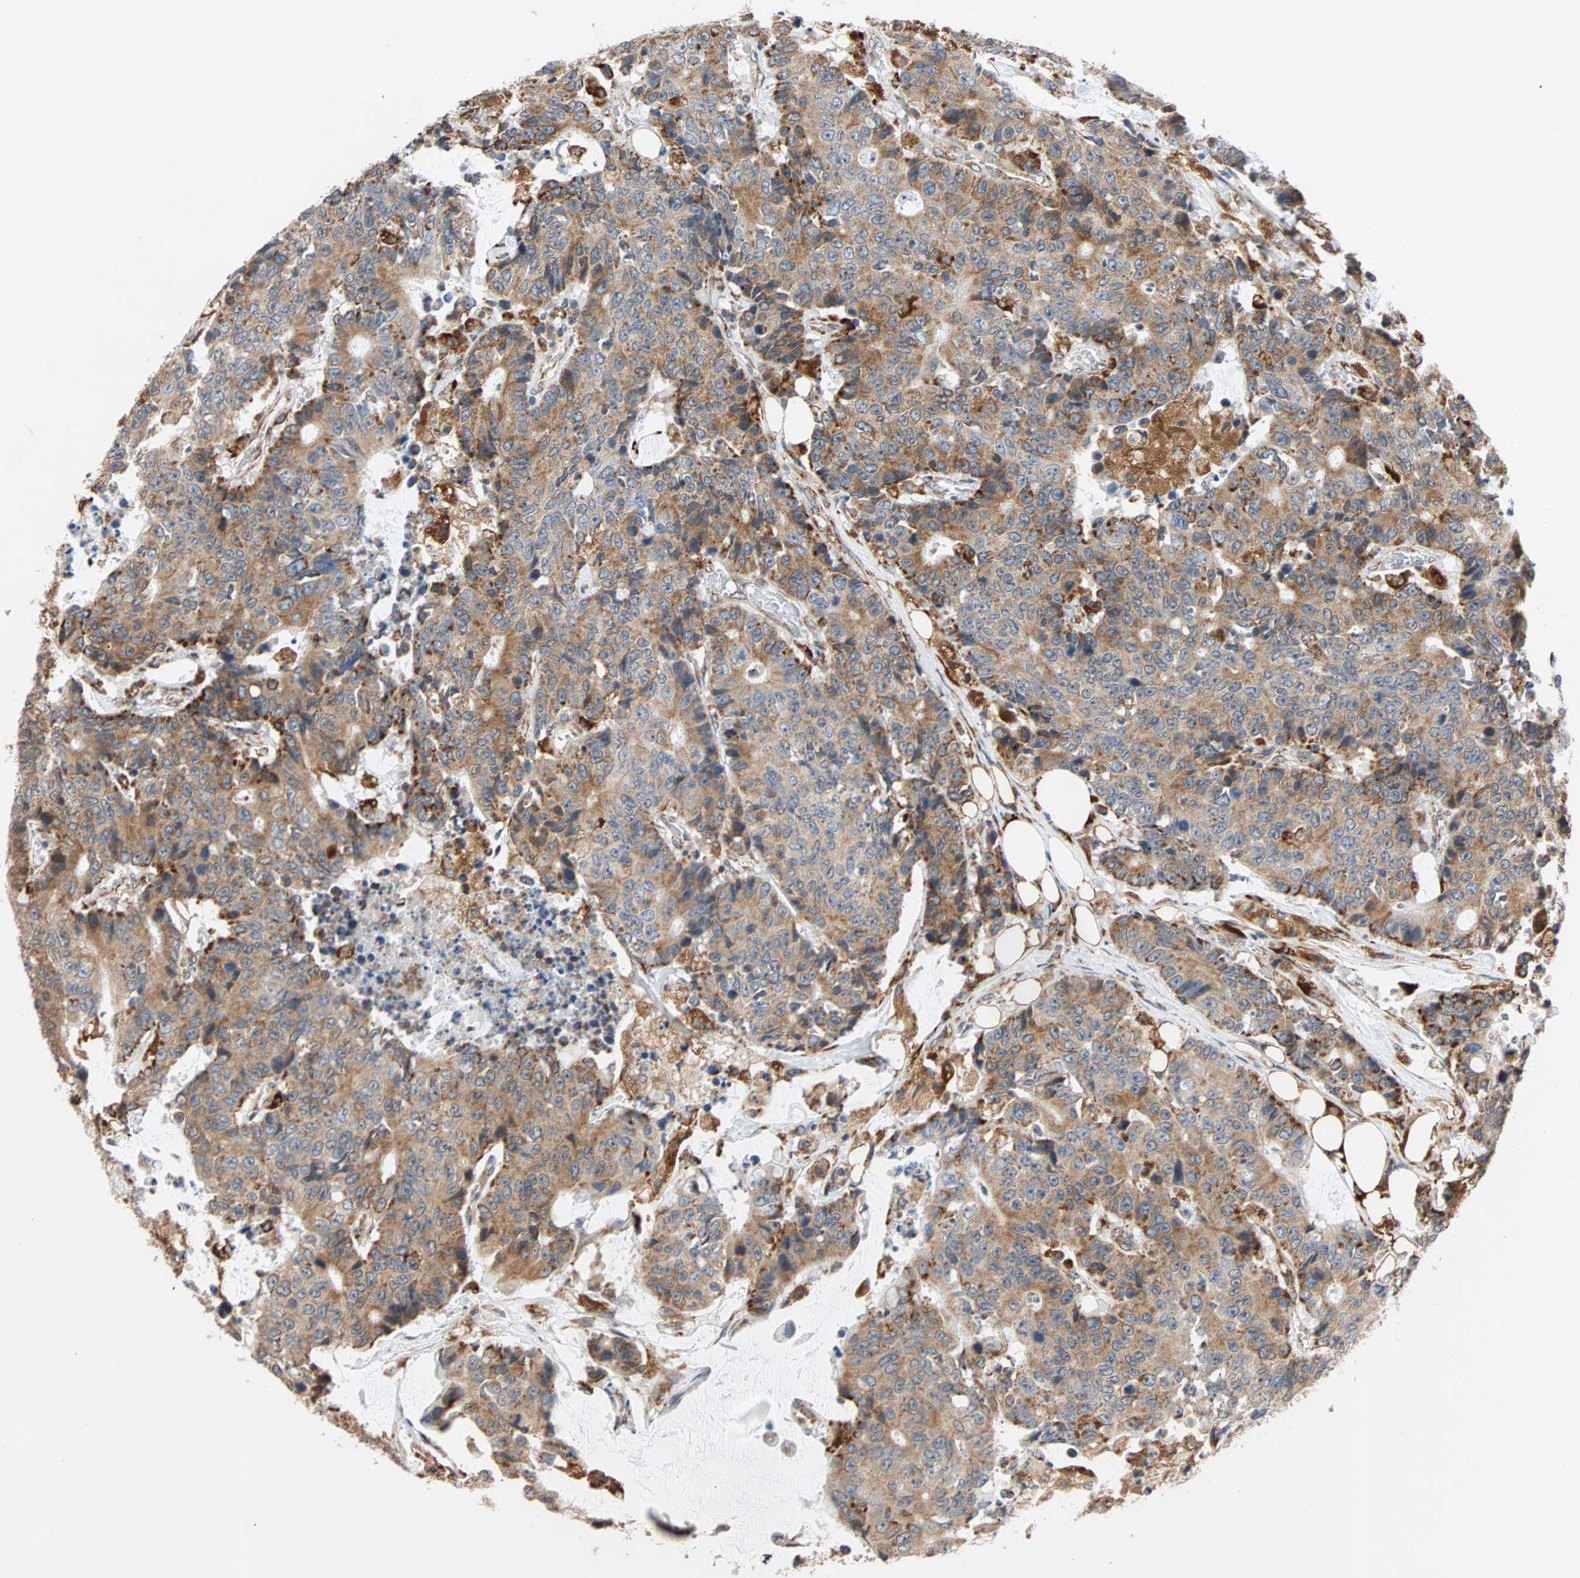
{"staining": {"intensity": "moderate", "quantity": ">75%", "location": "cytoplasmic/membranous"}, "tissue": "colorectal cancer", "cell_type": "Tumor cells", "image_type": "cancer", "snomed": [{"axis": "morphology", "description": "Adenocarcinoma, NOS"}, {"axis": "topography", "description": "Colon"}], "caption": "Immunohistochemistry (IHC) micrograph of human colorectal cancer (adenocarcinoma) stained for a protein (brown), which shows medium levels of moderate cytoplasmic/membranous expression in approximately >75% of tumor cells.", "gene": "AUP1", "patient": {"sex": "female", "age": 86}}